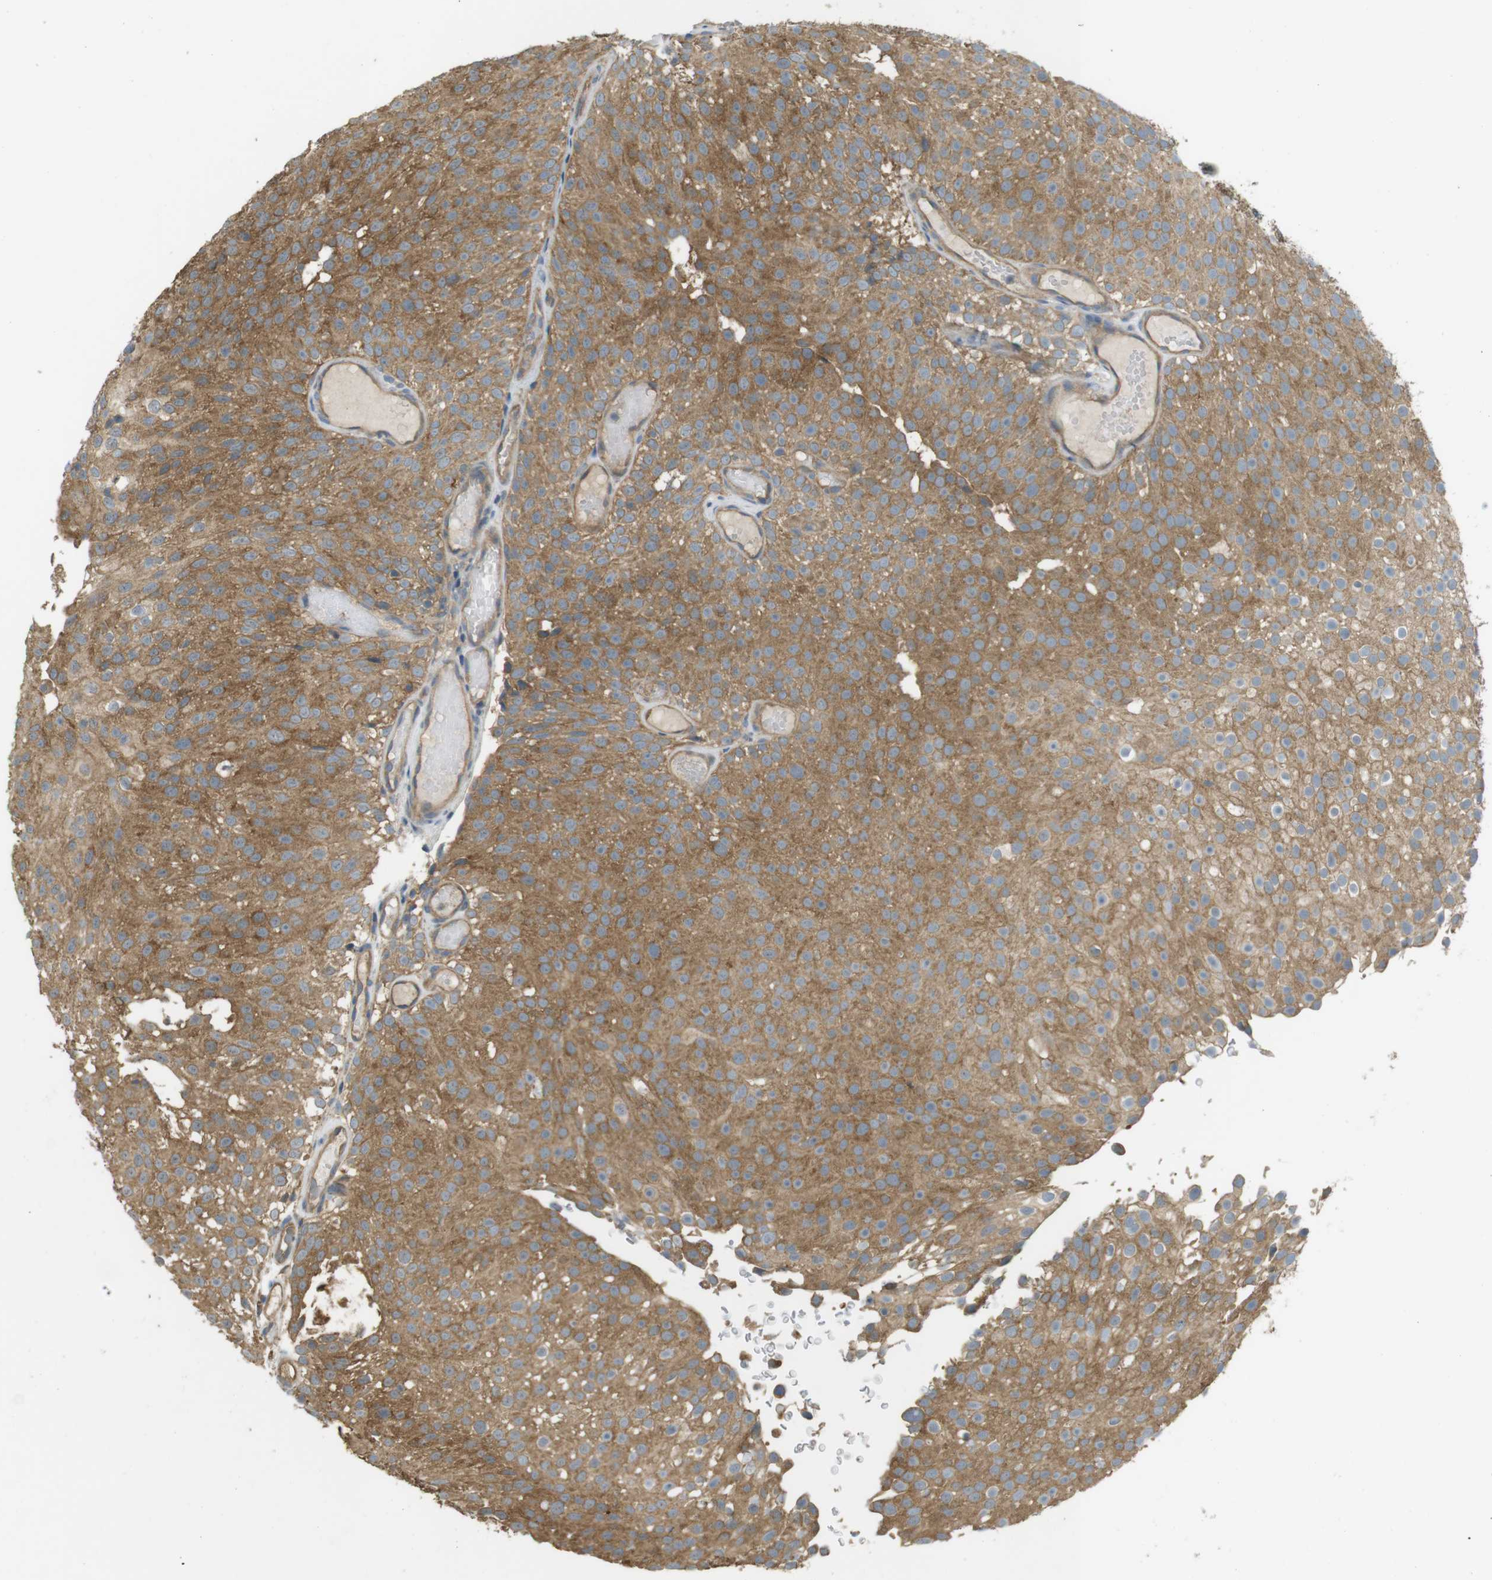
{"staining": {"intensity": "moderate", "quantity": ">75%", "location": "cytoplasmic/membranous"}, "tissue": "urothelial cancer", "cell_type": "Tumor cells", "image_type": "cancer", "snomed": [{"axis": "morphology", "description": "Urothelial carcinoma, Low grade"}, {"axis": "topography", "description": "Urinary bladder"}], "caption": "High-magnification brightfield microscopy of urothelial carcinoma (low-grade) stained with DAB (brown) and counterstained with hematoxylin (blue). tumor cells exhibit moderate cytoplasmic/membranous expression is present in approximately>75% of cells. The staining was performed using DAB to visualize the protein expression in brown, while the nuclei were stained in blue with hematoxylin (Magnification: 20x).", "gene": "ZDHHC20", "patient": {"sex": "male", "age": 78}}